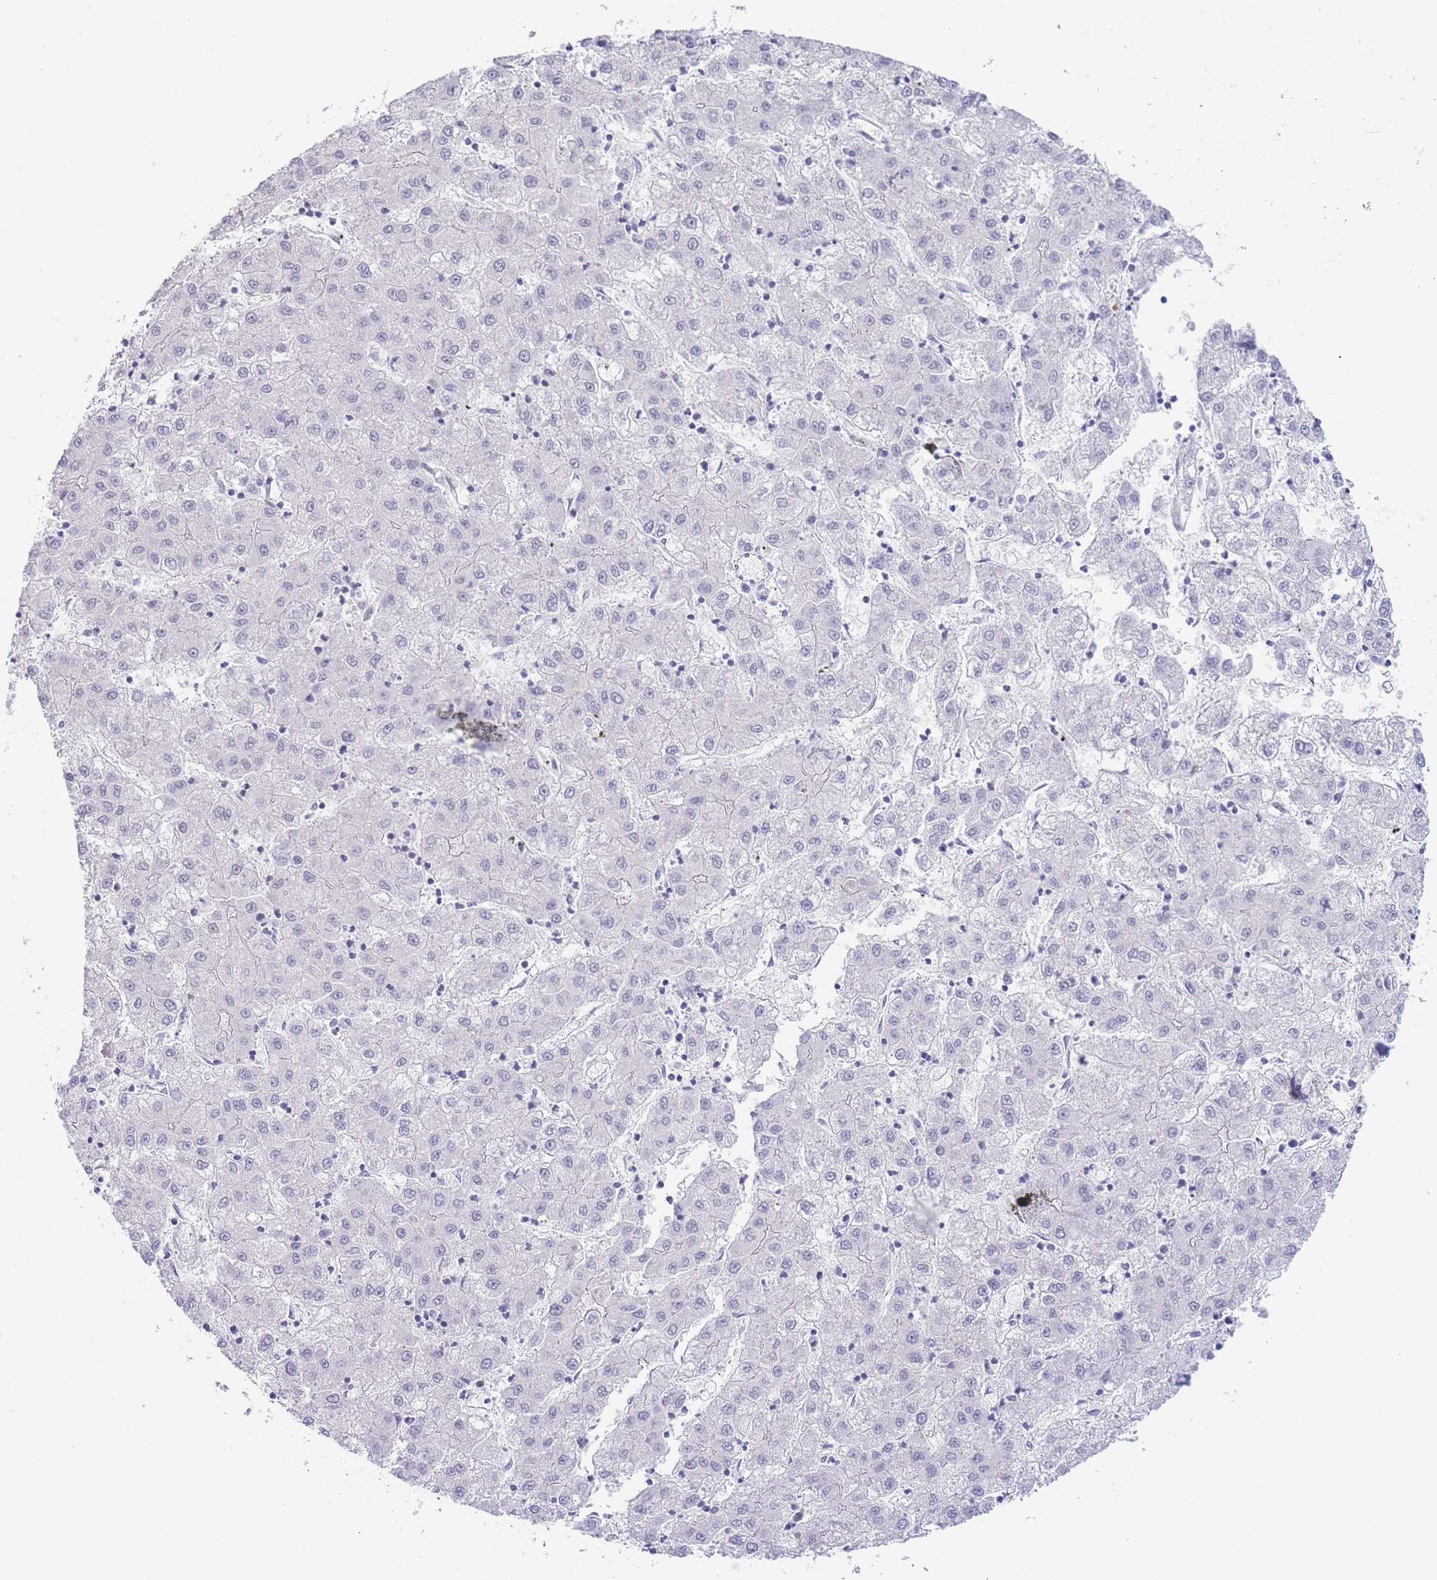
{"staining": {"intensity": "negative", "quantity": "none", "location": "none"}, "tissue": "liver cancer", "cell_type": "Tumor cells", "image_type": "cancer", "snomed": [{"axis": "morphology", "description": "Carcinoma, Hepatocellular, NOS"}, {"axis": "topography", "description": "Liver"}], "caption": "High power microscopy image of an IHC image of liver cancer (hepatocellular carcinoma), revealing no significant positivity in tumor cells.", "gene": "ASAP3", "patient": {"sex": "male", "age": 72}}